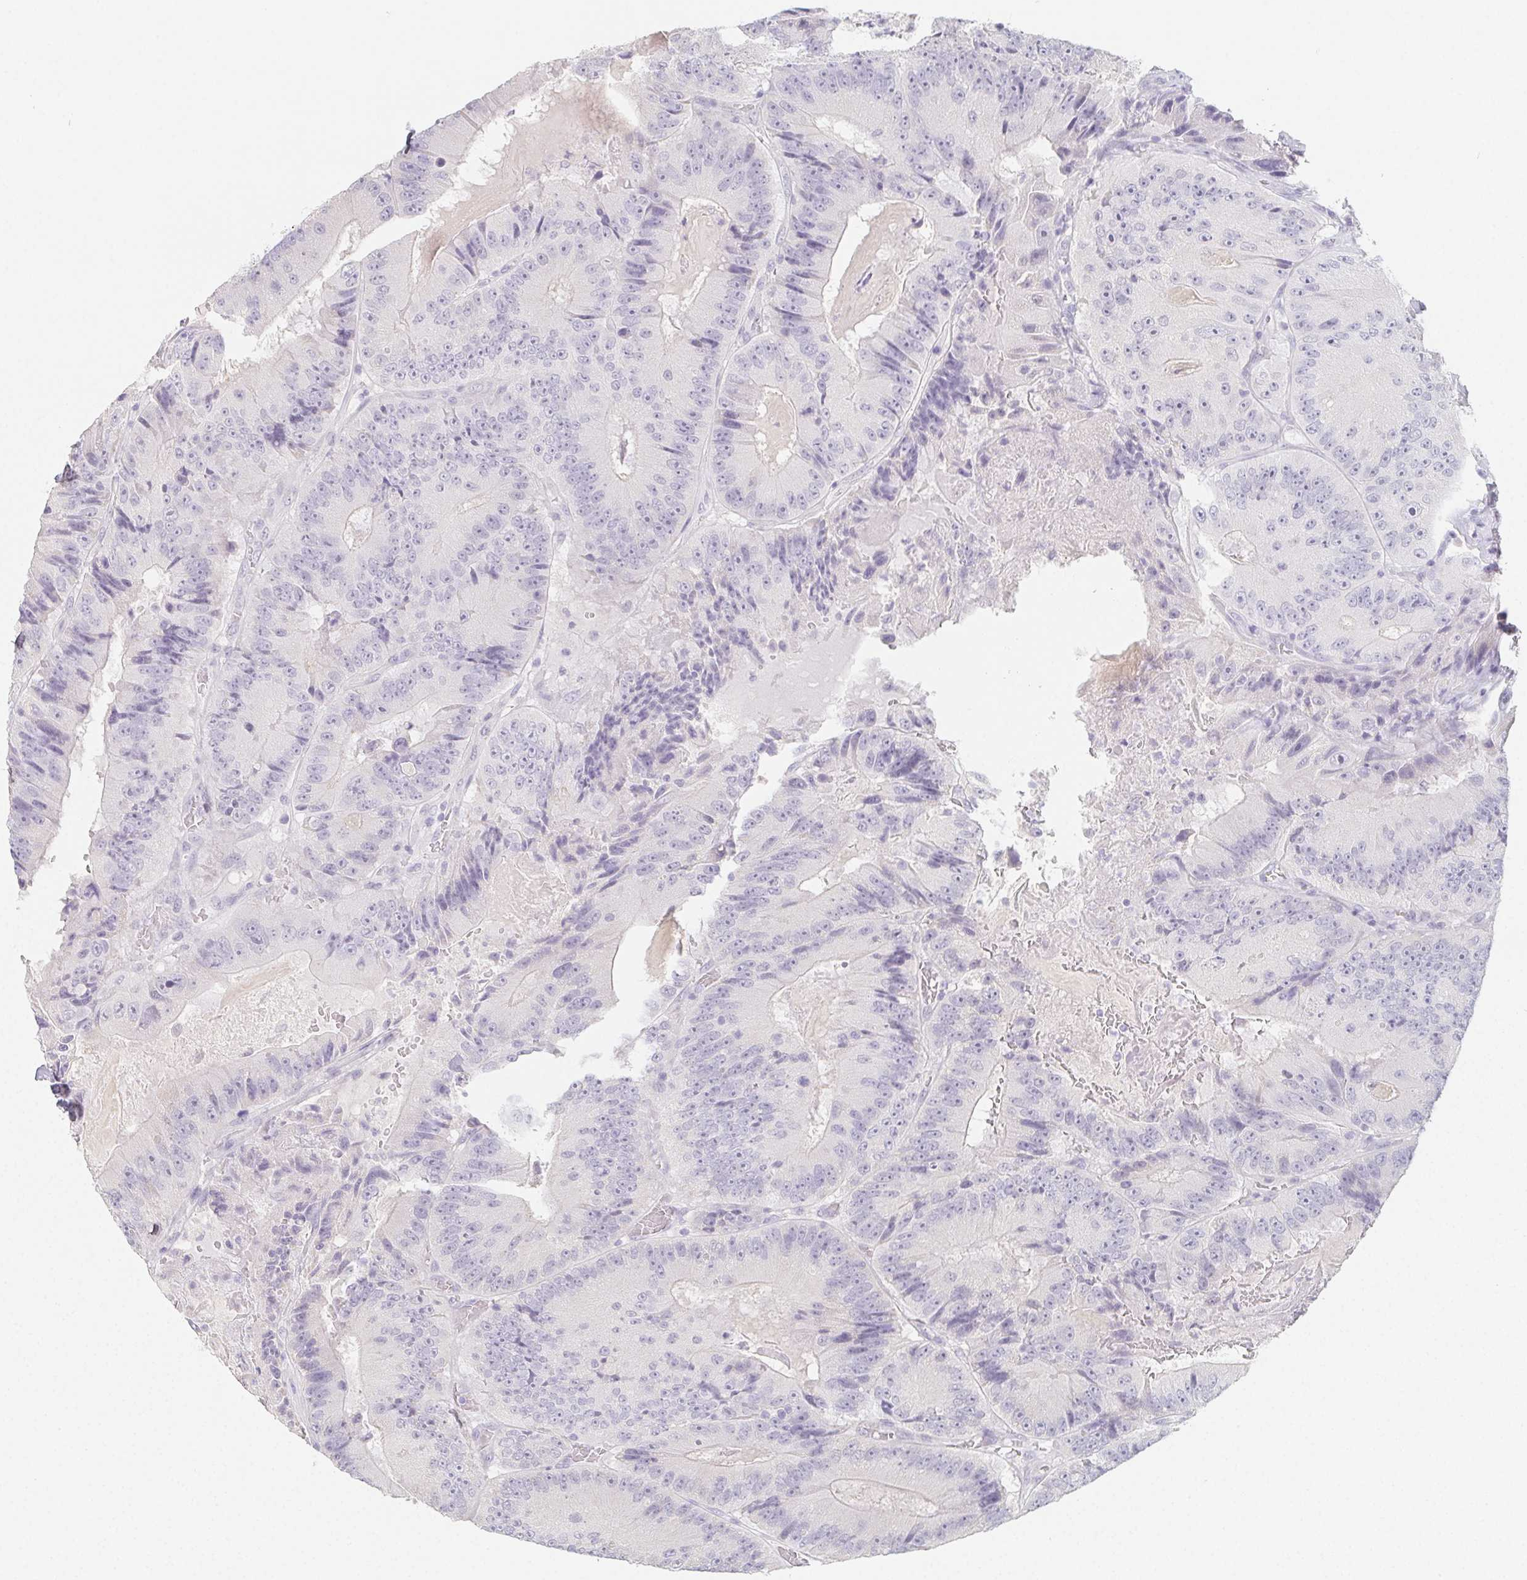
{"staining": {"intensity": "negative", "quantity": "none", "location": "none"}, "tissue": "colorectal cancer", "cell_type": "Tumor cells", "image_type": "cancer", "snomed": [{"axis": "morphology", "description": "Adenocarcinoma, NOS"}, {"axis": "topography", "description": "Colon"}], "caption": "DAB (3,3'-diaminobenzidine) immunohistochemical staining of colorectal cancer shows no significant staining in tumor cells.", "gene": "GLIPR1L1", "patient": {"sex": "female", "age": 86}}